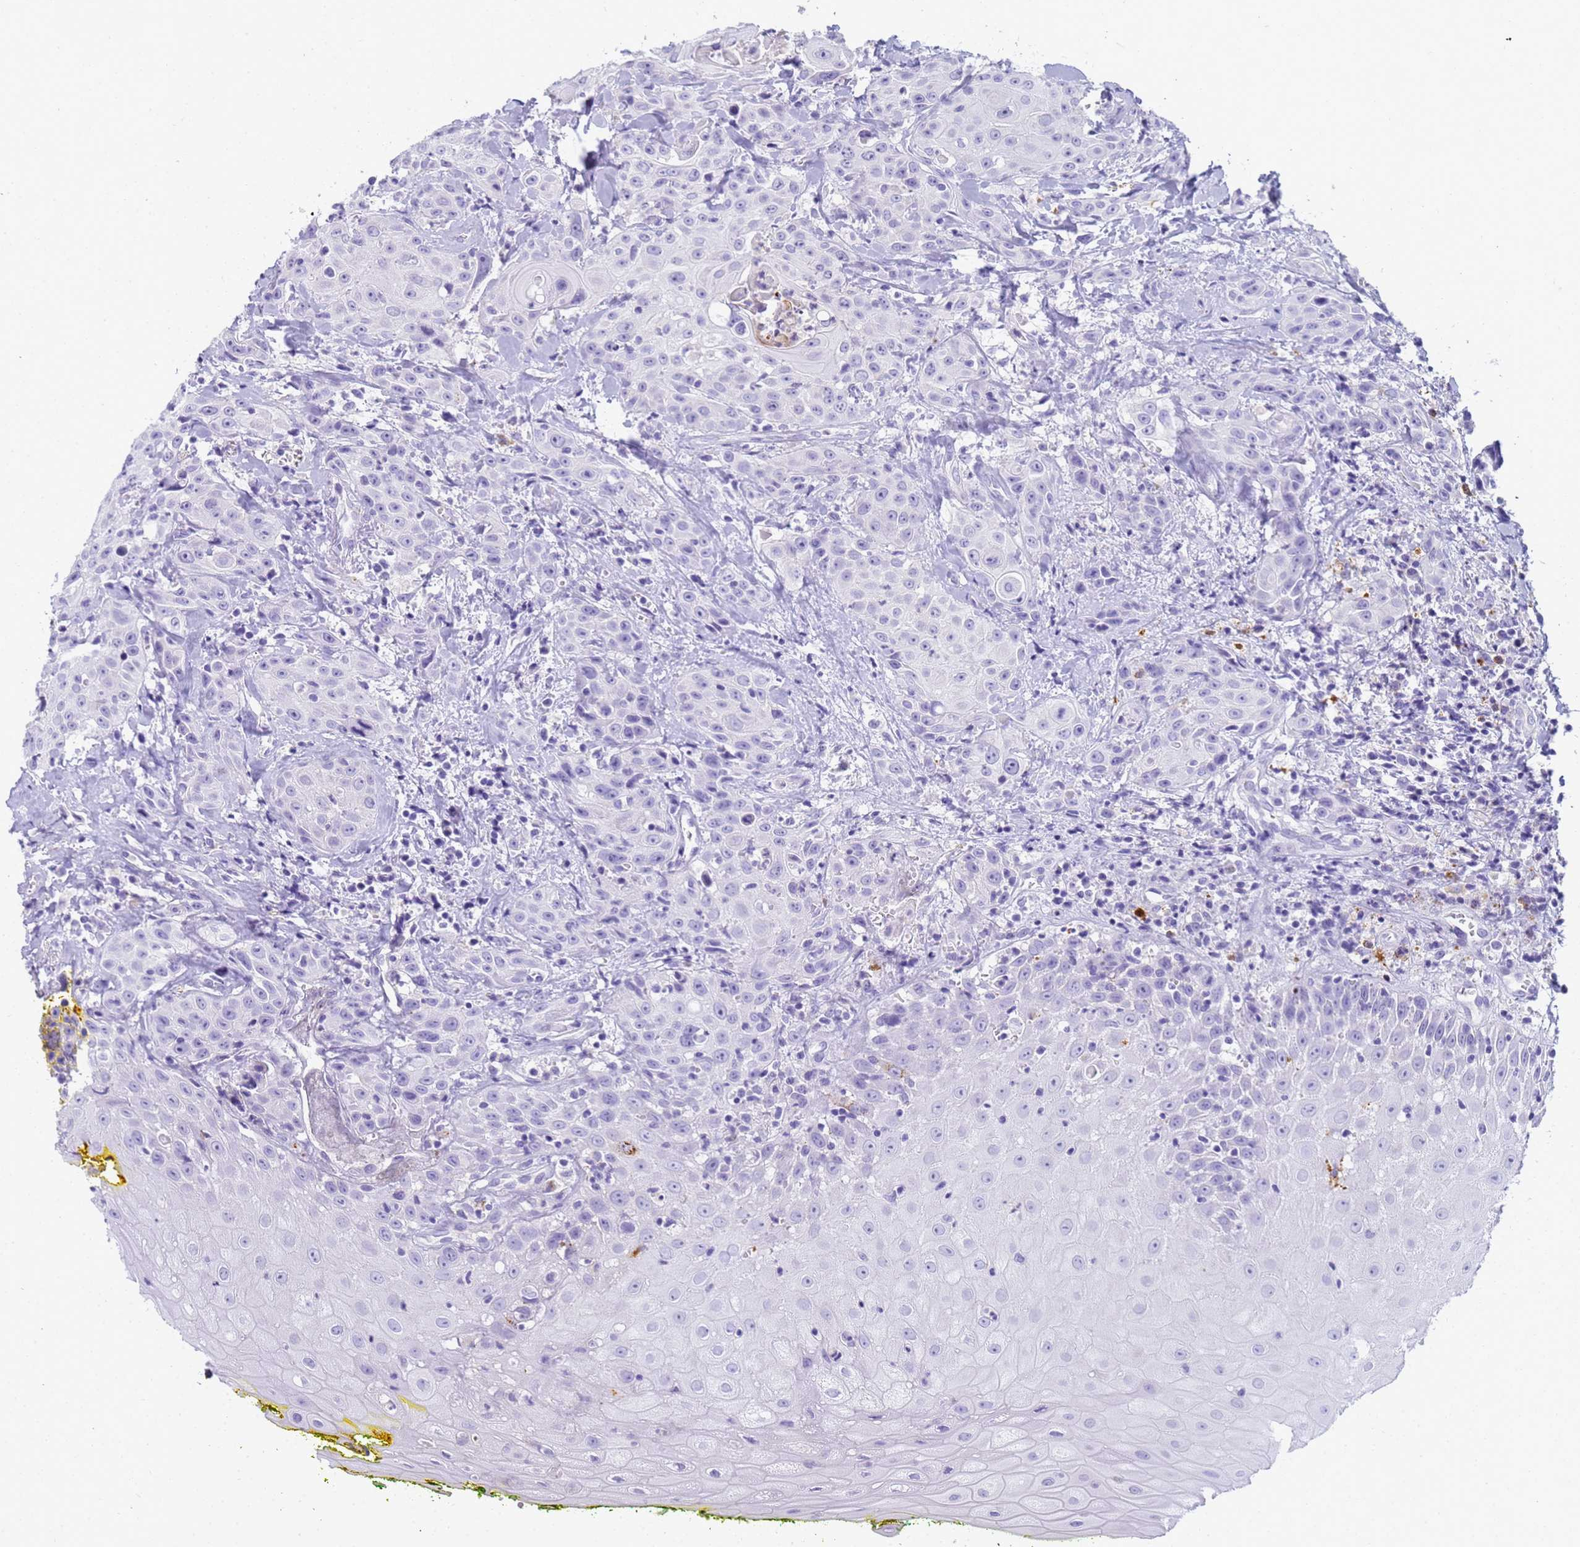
{"staining": {"intensity": "negative", "quantity": "none", "location": "none"}, "tissue": "head and neck cancer", "cell_type": "Tumor cells", "image_type": "cancer", "snomed": [{"axis": "morphology", "description": "Squamous cell carcinoma, NOS"}, {"axis": "topography", "description": "Oral tissue"}, {"axis": "topography", "description": "Head-Neck"}], "caption": "Head and neck cancer (squamous cell carcinoma) stained for a protein using immunohistochemistry (IHC) exhibits no expression tumor cells.", "gene": "RNASE2", "patient": {"sex": "female", "age": 82}}